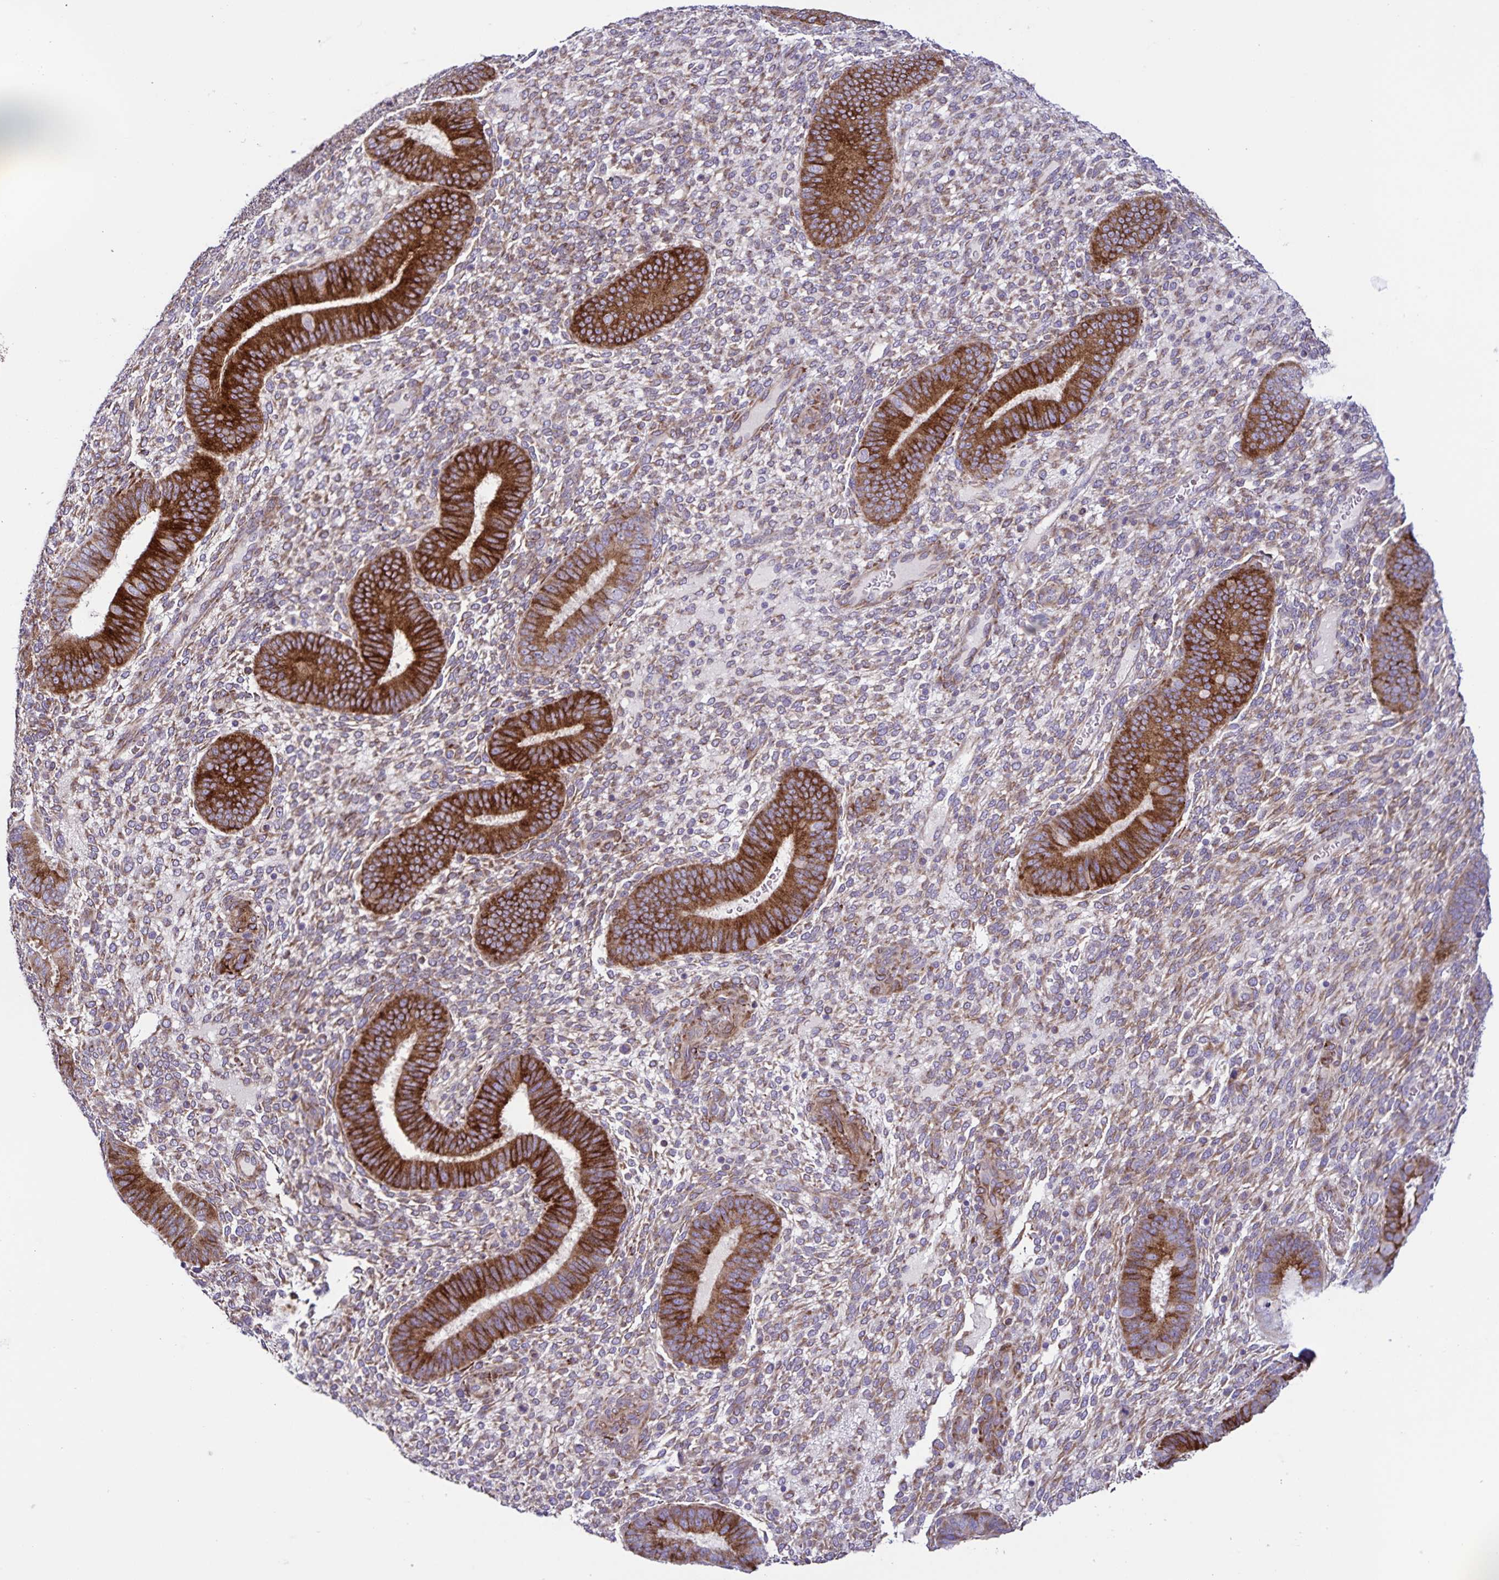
{"staining": {"intensity": "weak", "quantity": "25%-75%", "location": "cytoplasmic/membranous"}, "tissue": "endometrium", "cell_type": "Cells in endometrial stroma", "image_type": "normal", "snomed": [{"axis": "morphology", "description": "Normal tissue, NOS"}, {"axis": "topography", "description": "Endometrium"}], "caption": "A photomicrograph of human endometrium stained for a protein reveals weak cytoplasmic/membranous brown staining in cells in endometrial stroma.", "gene": "OSBPL5", "patient": {"sex": "female", "age": 39}}